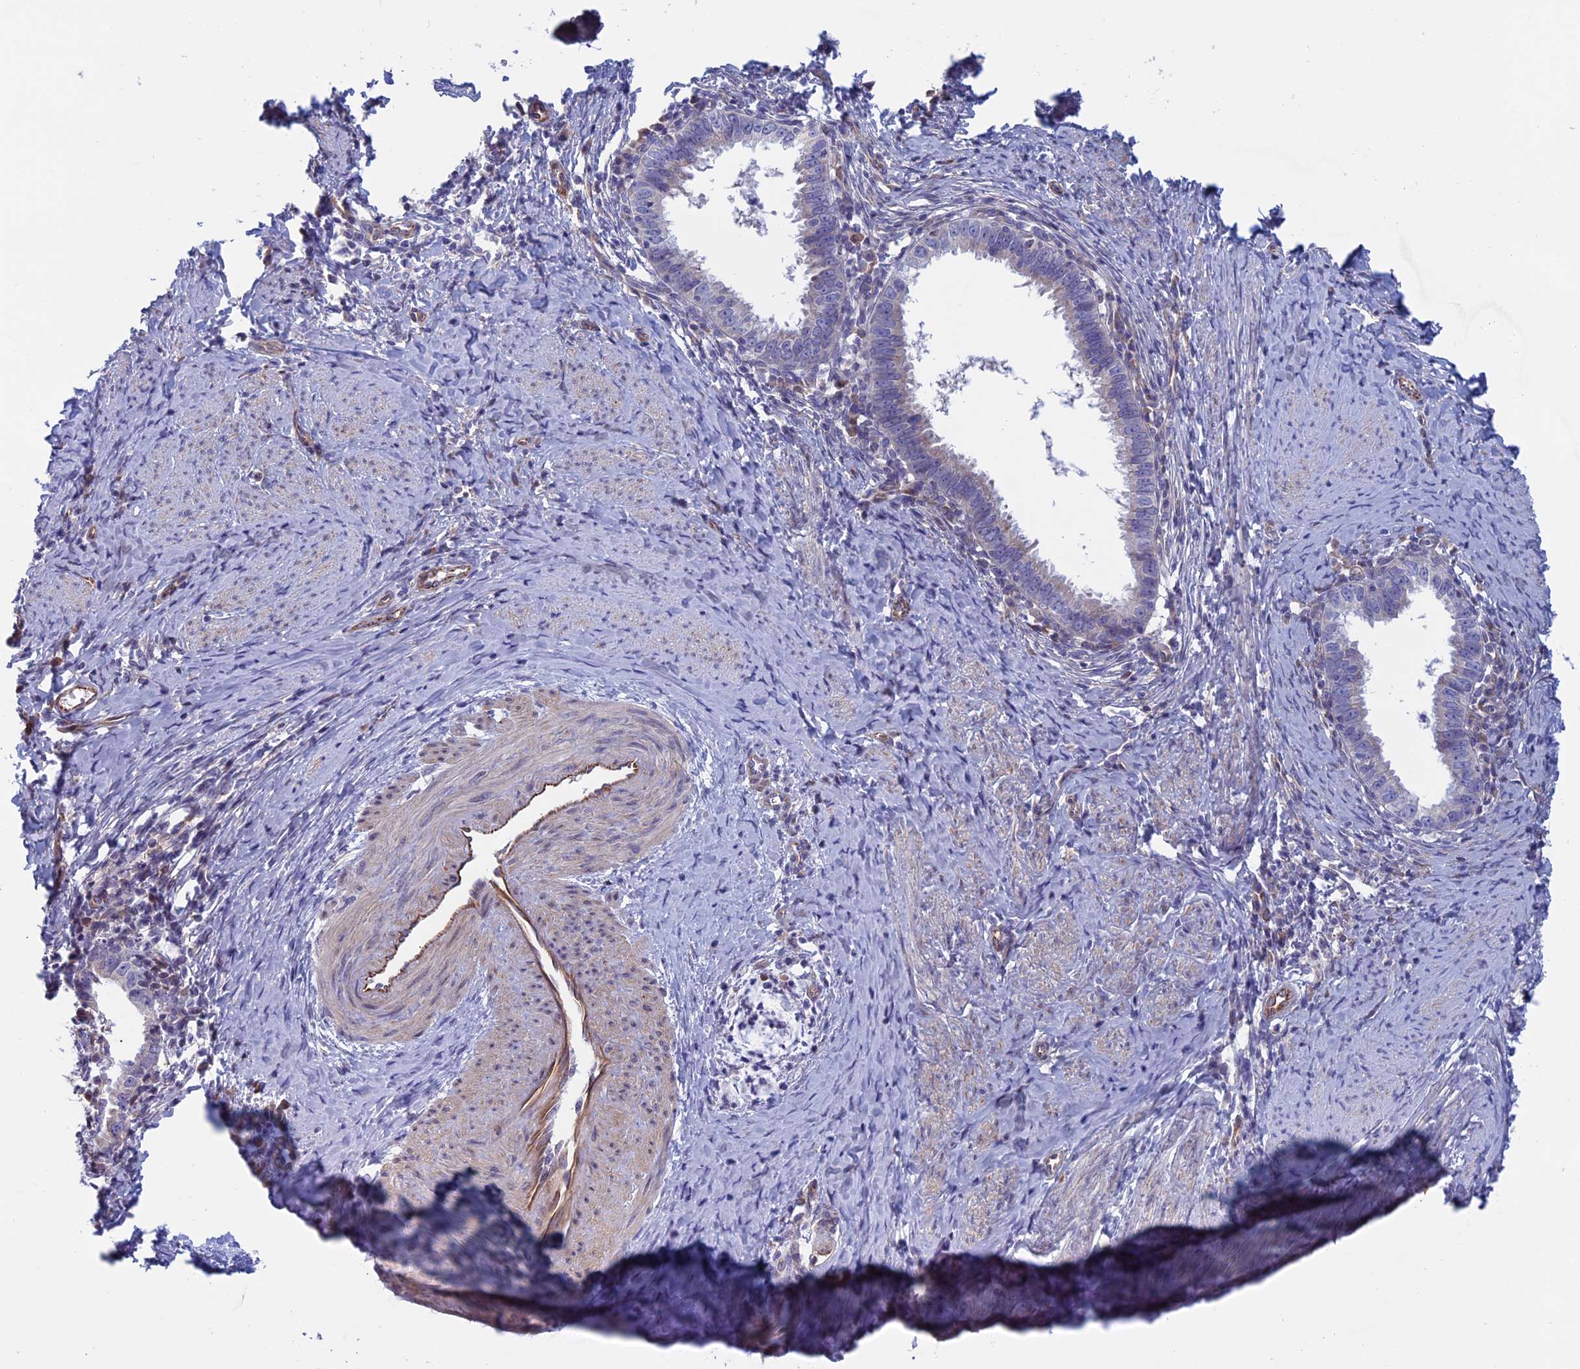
{"staining": {"intensity": "negative", "quantity": "none", "location": "none"}, "tissue": "cervical cancer", "cell_type": "Tumor cells", "image_type": "cancer", "snomed": [{"axis": "morphology", "description": "Adenocarcinoma, NOS"}, {"axis": "topography", "description": "Cervix"}], "caption": "Tumor cells show no significant protein expression in adenocarcinoma (cervical).", "gene": "BCL2L10", "patient": {"sex": "female", "age": 36}}